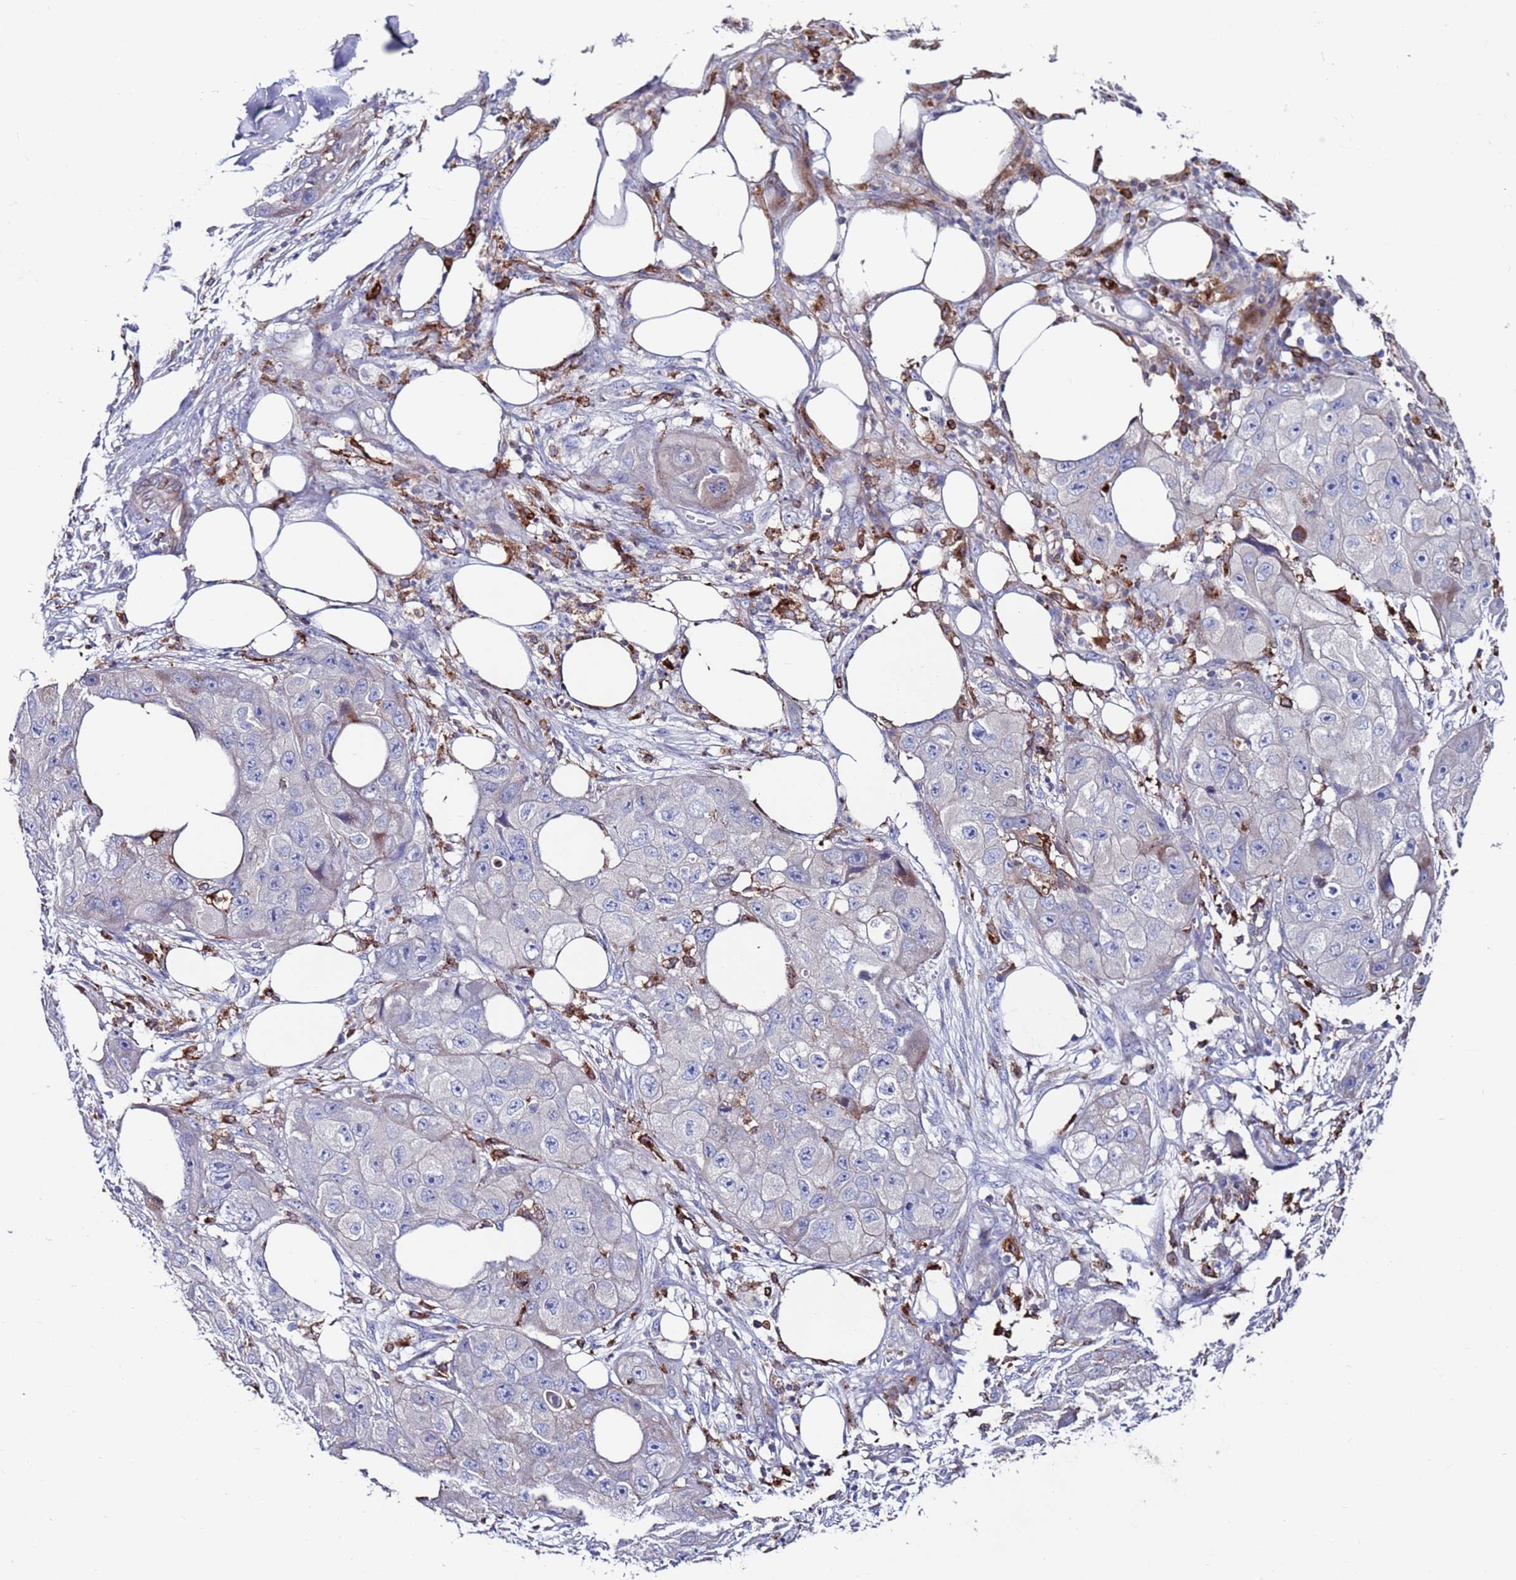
{"staining": {"intensity": "negative", "quantity": "none", "location": "none"}, "tissue": "skin cancer", "cell_type": "Tumor cells", "image_type": "cancer", "snomed": [{"axis": "morphology", "description": "Squamous cell carcinoma, NOS"}, {"axis": "topography", "description": "Skin"}, {"axis": "topography", "description": "Subcutis"}], "caption": "The micrograph shows no significant positivity in tumor cells of squamous cell carcinoma (skin).", "gene": "GREB1L", "patient": {"sex": "male", "age": 73}}